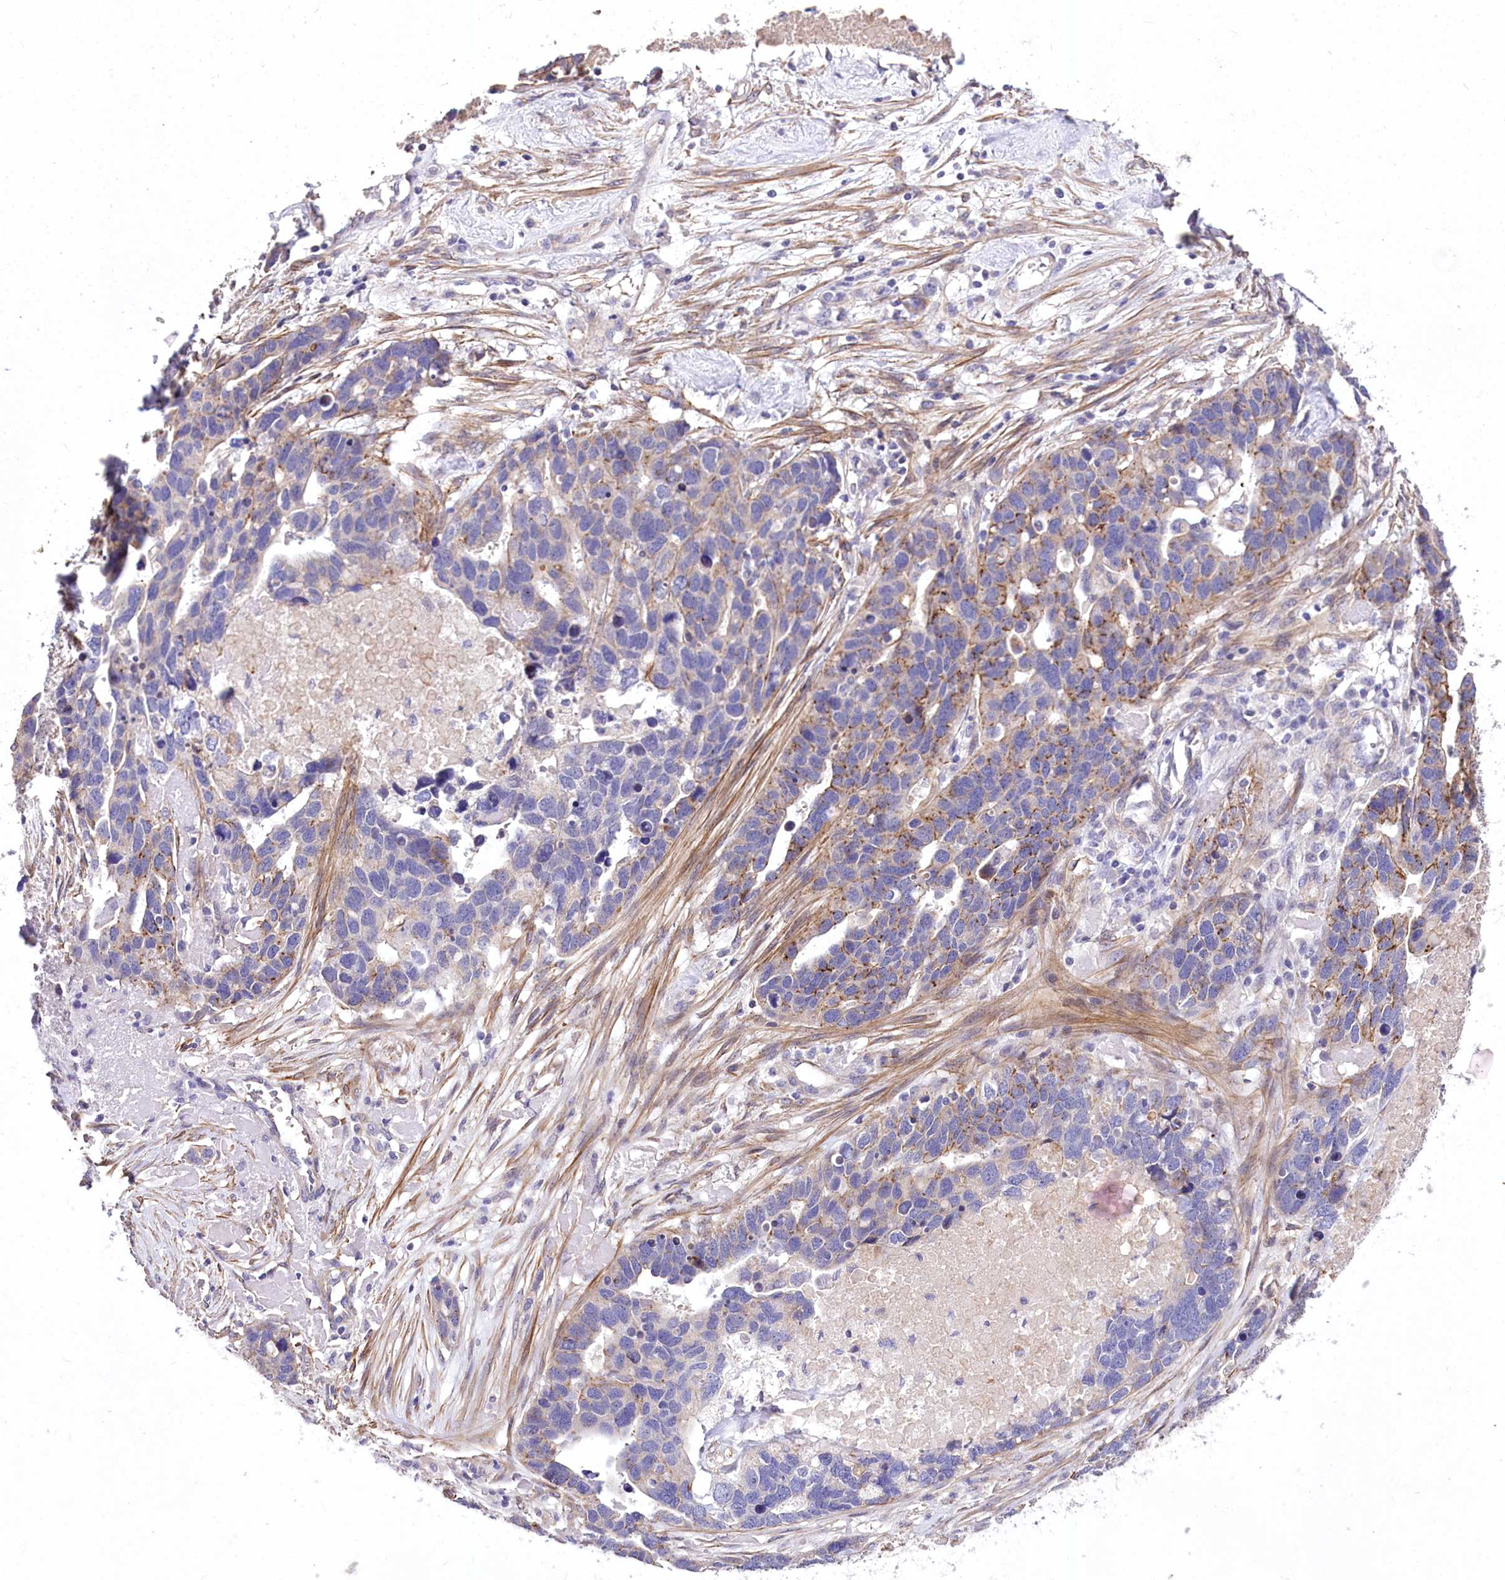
{"staining": {"intensity": "moderate", "quantity": "<25%", "location": "cytoplasmic/membranous"}, "tissue": "ovarian cancer", "cell_type": "Tumor cells", "image_type": "cancer", "snomed": [{"axis": "morphology", "description": "Cystadenocarcinoma, serous, NOS"}, {"axis": "topography", "description": "Ovary"}], "caption": "Moderate cytoplasmic/membranous positivity is seen in about <25% of tumor cells in ovarian cancer (serous cystadenocarcinoma).", "gene": "RDH16", "patient": {"sex": "female", "age": 54}}